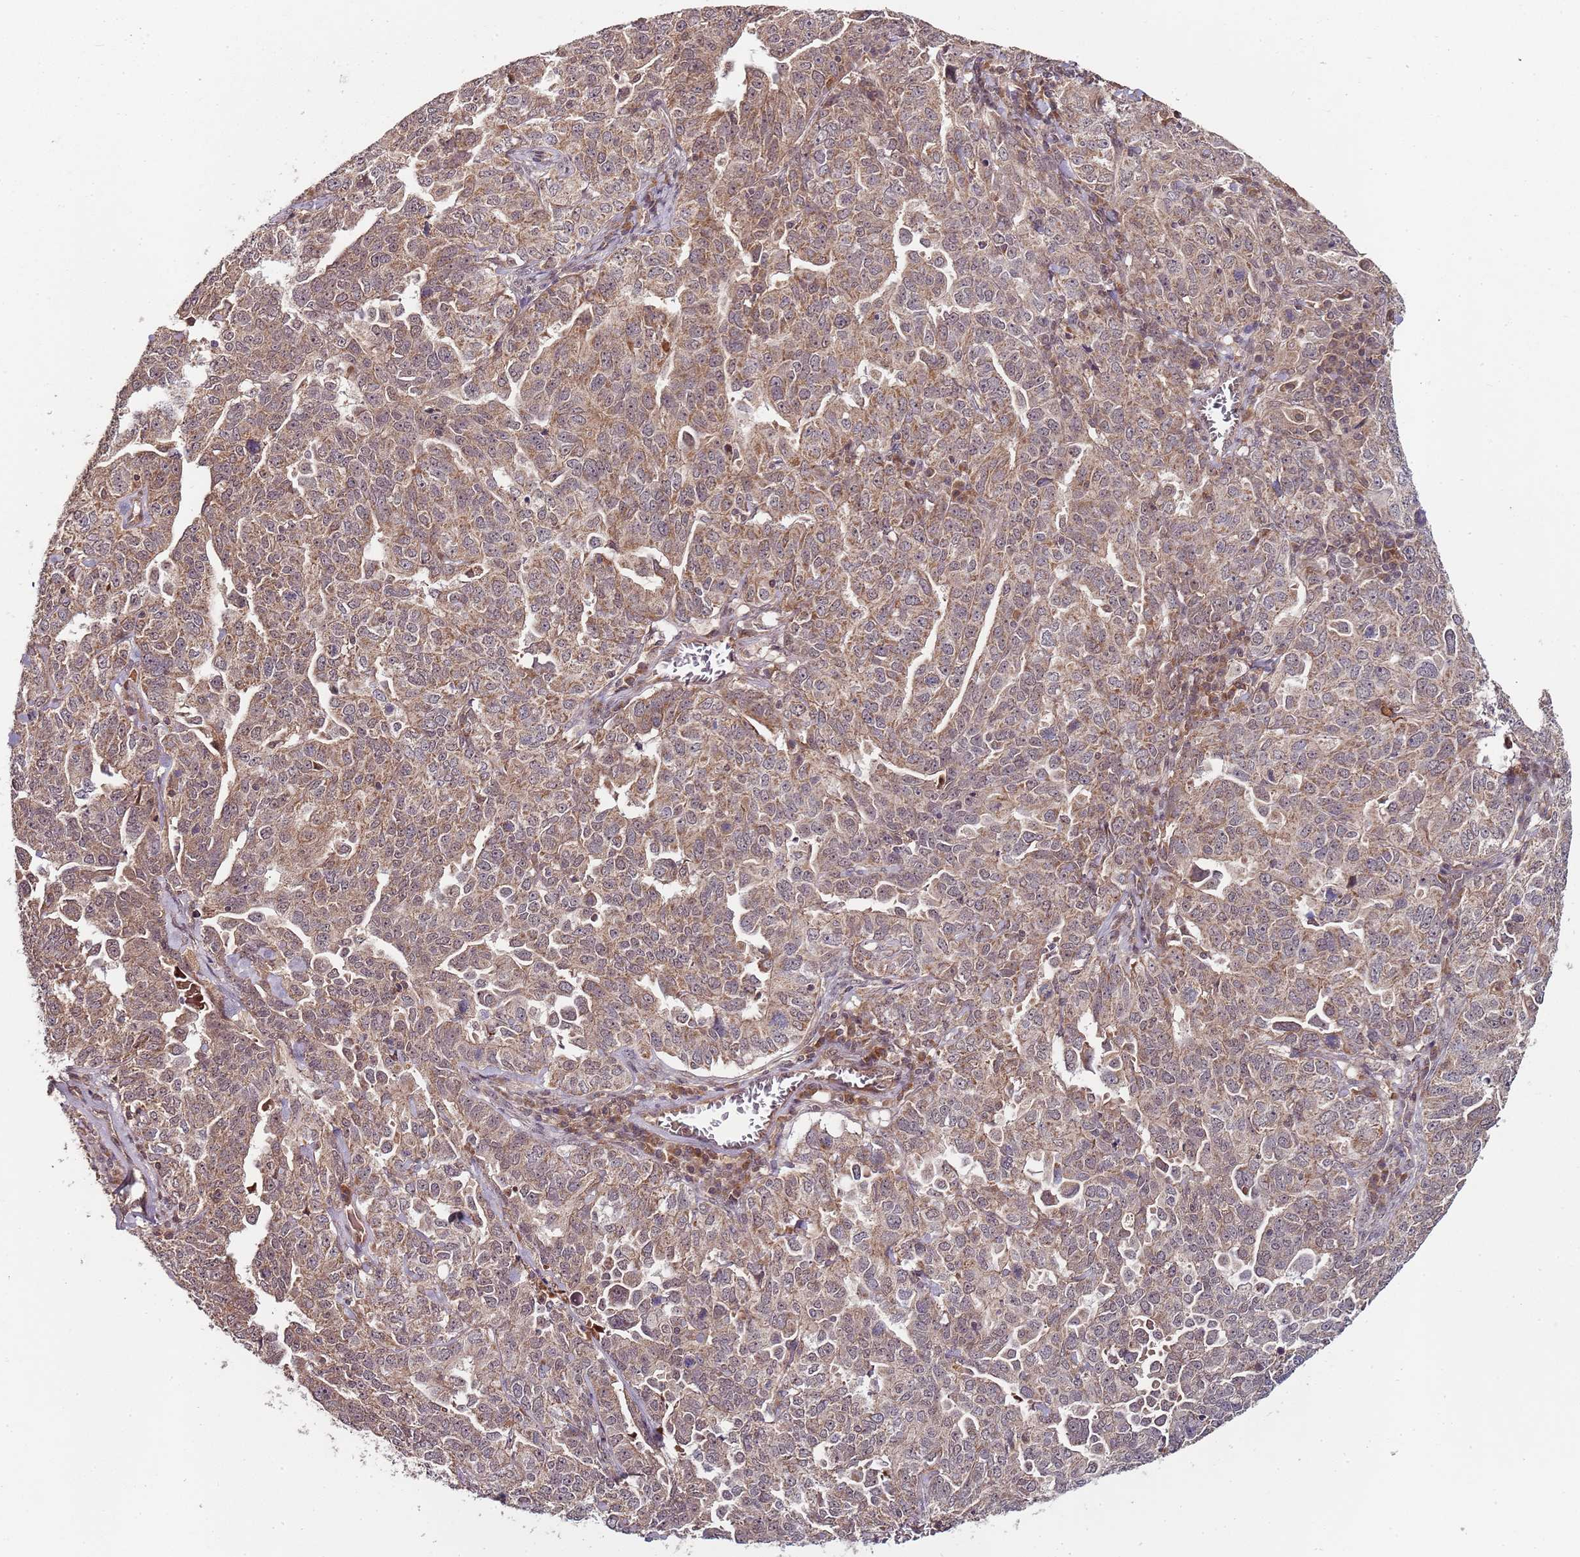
{"staining": {"intensity": "moderate", "quantity": ">75%", "location": "cytoplasmic/membranous,nuclear"}, "tissue": "ovarian cancer", "cell_type": "Tumor cells", "image_type": "cancer", "snomed": [{"axis": "morphology", "description": "Carcinoma, endometroid"}, {"axis": "topography", "description": "Ovary"}], "caption": "Brown immunohistochemical staining in ovarian endometroid carcinoma demonstrates moderate cytoplasmic/membranous and nuclear positivity in about >75% of tumor cells.", "gene": "LIN37", "patient": {"sex": "female", "age": 62}}